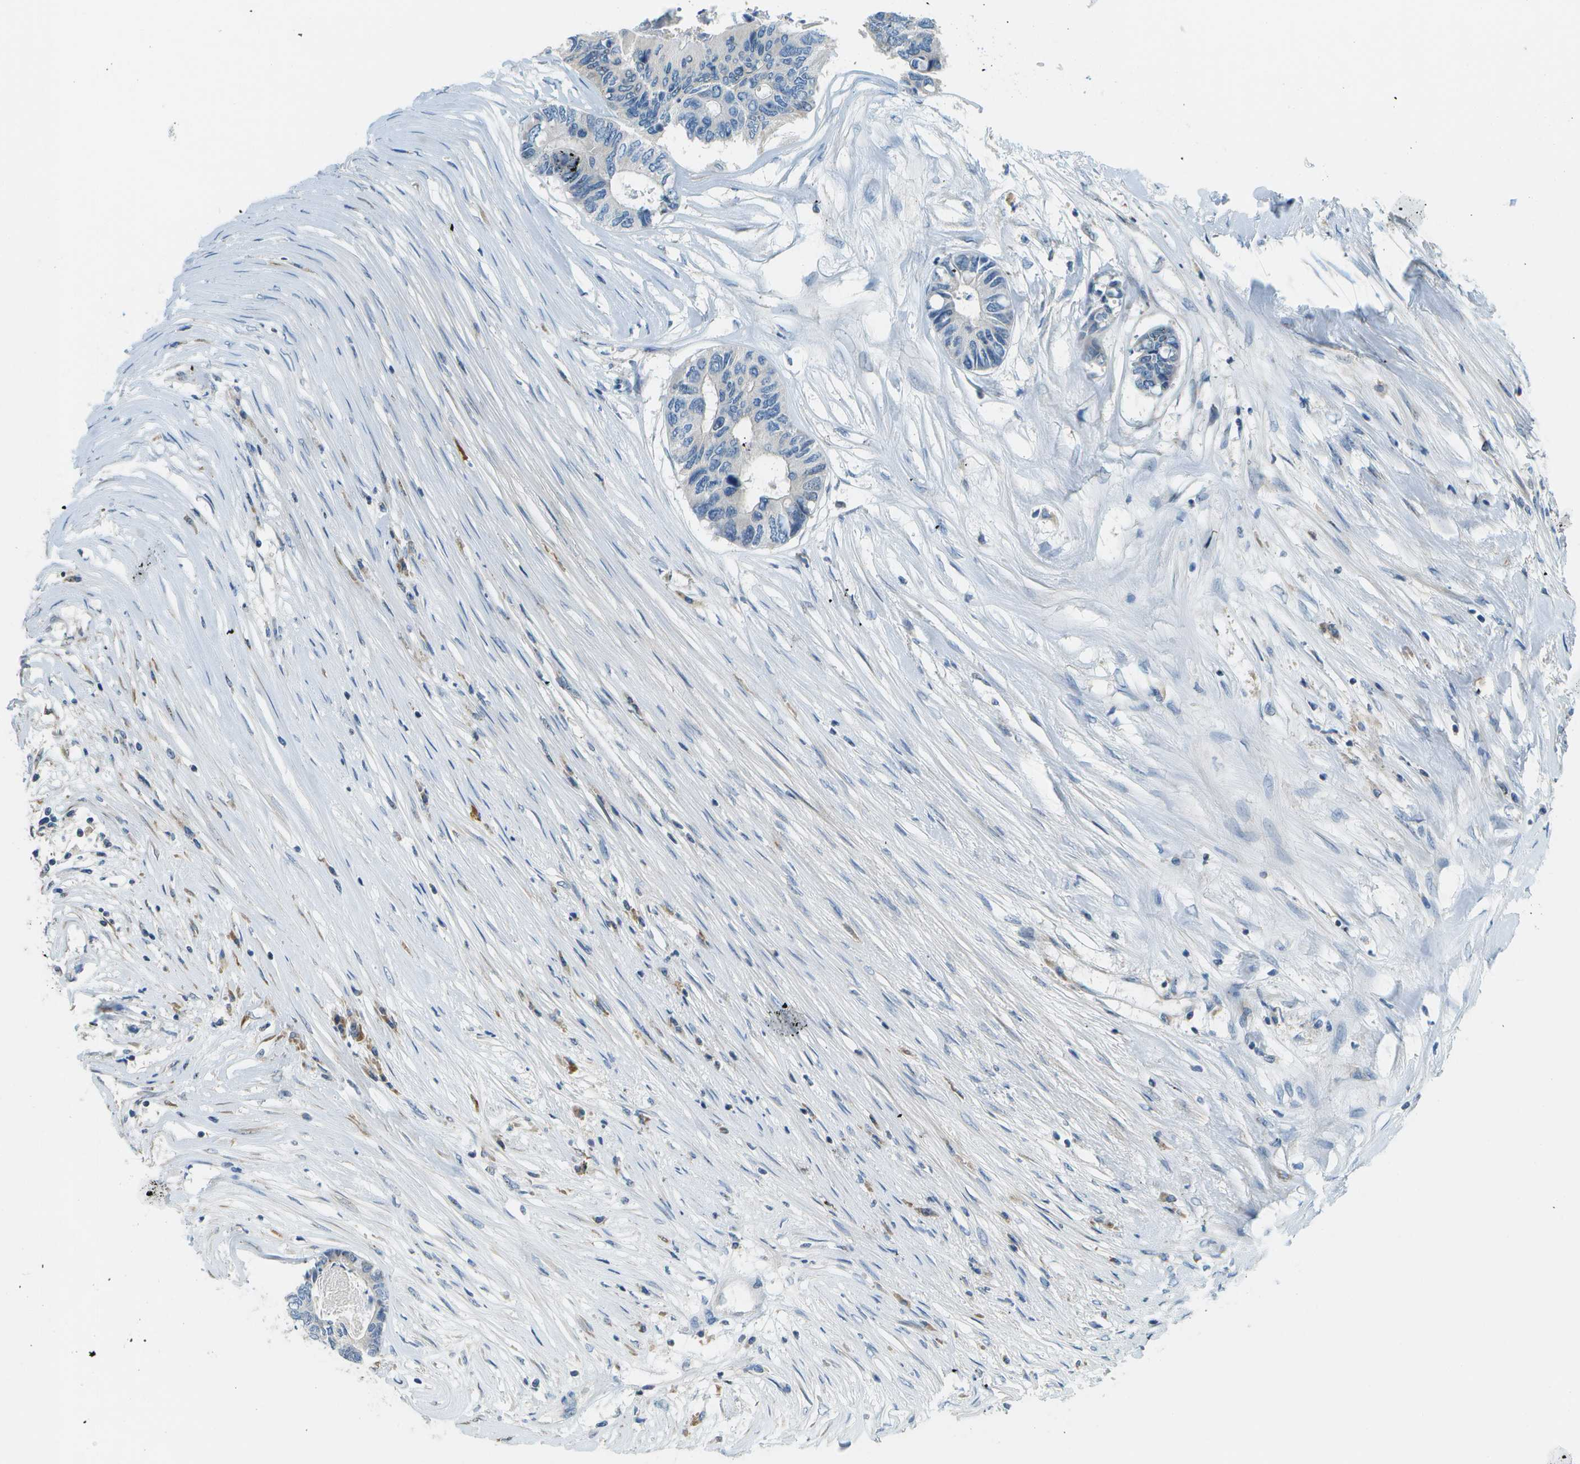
{"staining": {"intensity": "negative", "quantity": "none", "location": "none"}, "tissue": "colorectal cancer", "cell_type": "Tumor cells", "image_type": "cancer", "snomed": [{"axis": "morphology", "description": "Adenocarcinoma, NOS"}, {"axis": "topography", "description": "Rectum"}], "caption": "Immunohistochemistry (IHC) photomicrograph of colorectal cancer stained for a protein (brown), which reveals no positivity in tumor cells. (IHC, brightfield microscopy, high magnification).", "gene": "PTGIS", "patient": {"sex": "male", "age": 63}}